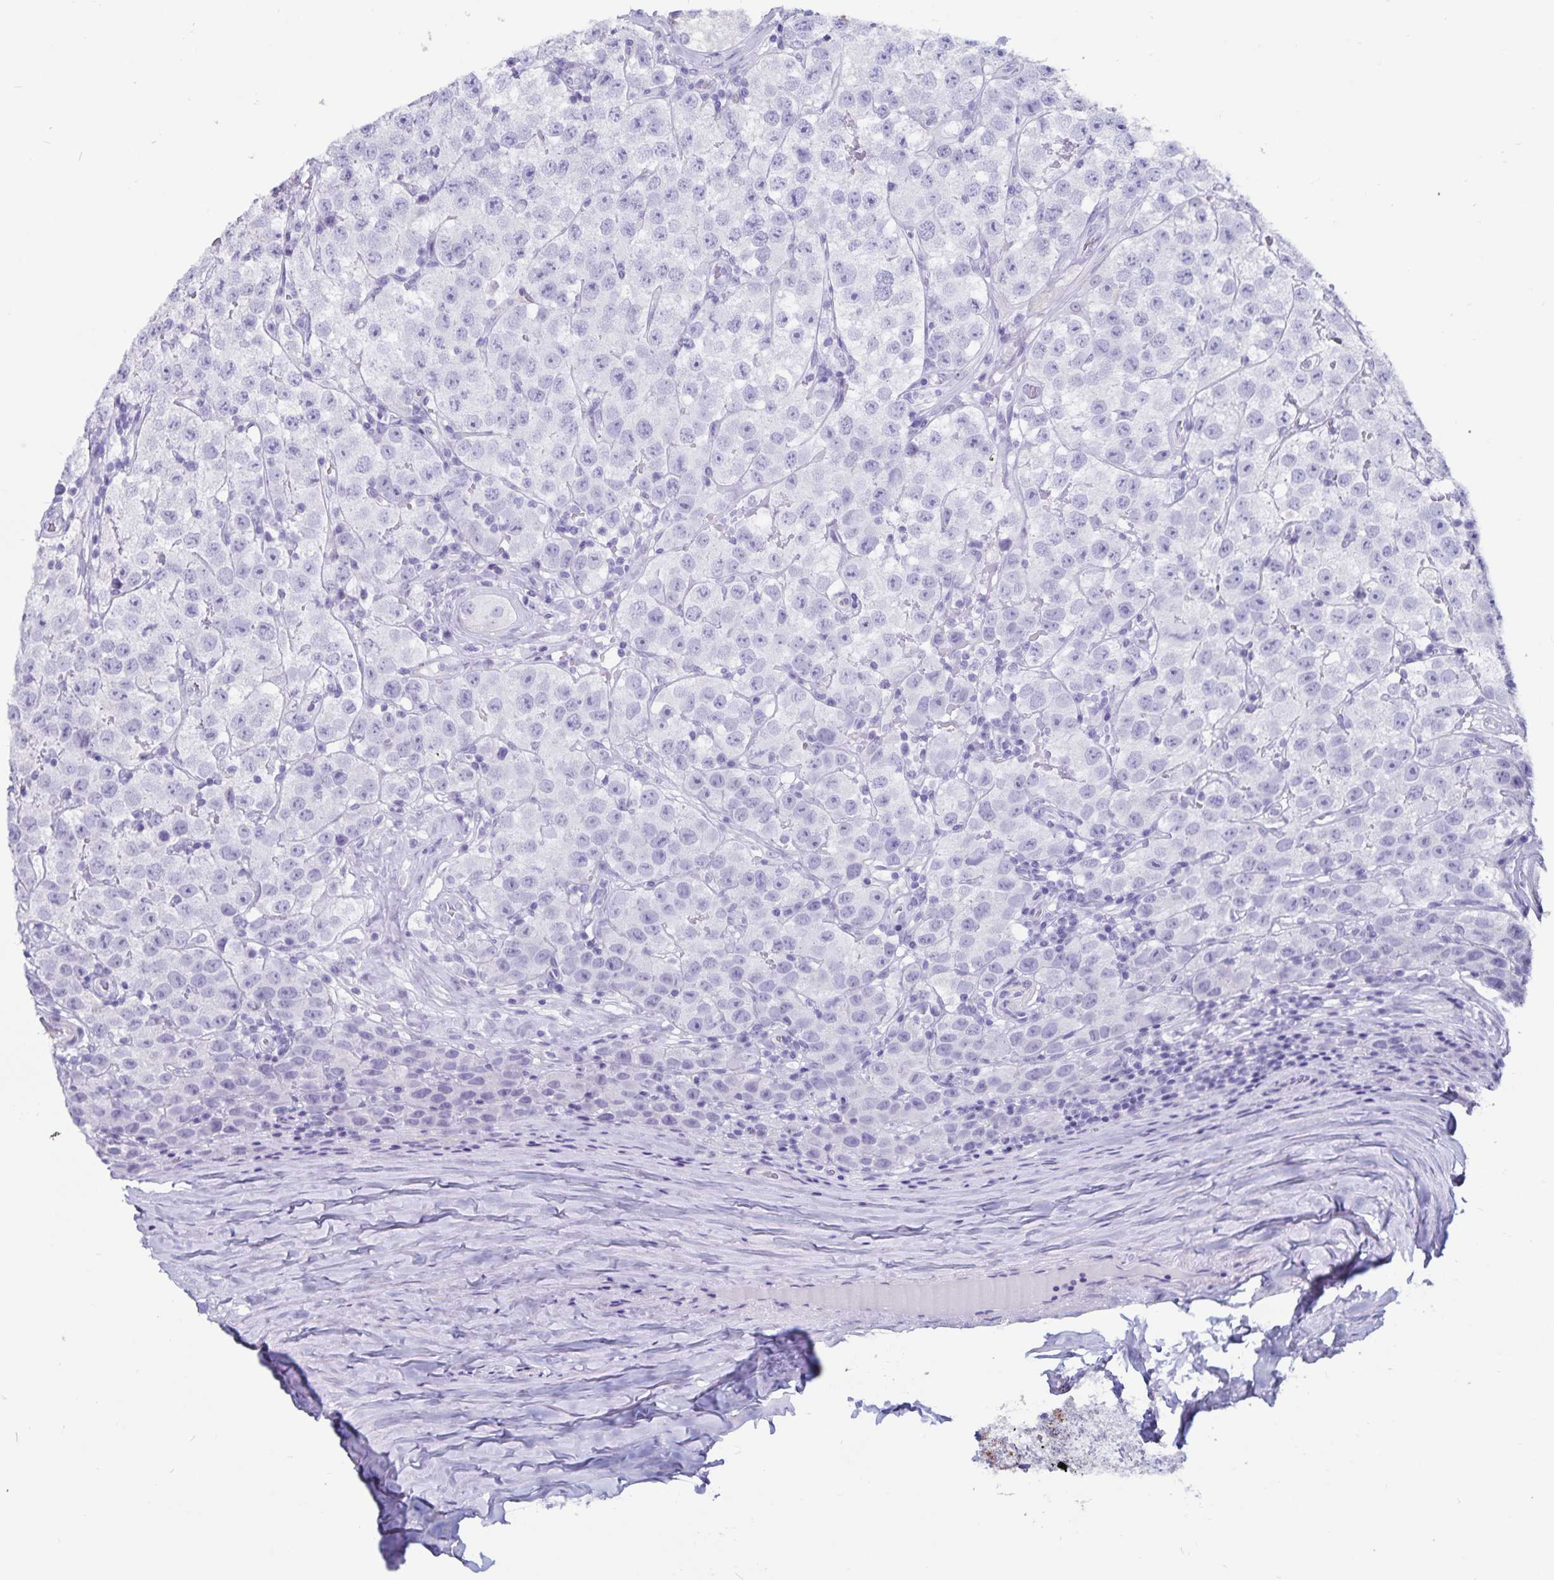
{"staining": {"intensity": "negative", "quantity": "none", "location": "none"}, "tissue": "testis cancer", "cell_type": "Tumor cells", "image_type": "cancer", "snomed": [{"axis": "morphology", "description": "Seminoma, NOS"}, {"axis": "topography", "description": "Testis"}], "caption": "Immunohistochemistry image of testis cancer (seminoma) stained for a protein (brown), which reveals no staining in tumor cells.", "gene": "GPR137", "patient": {"sex": "male", "age": 34}}